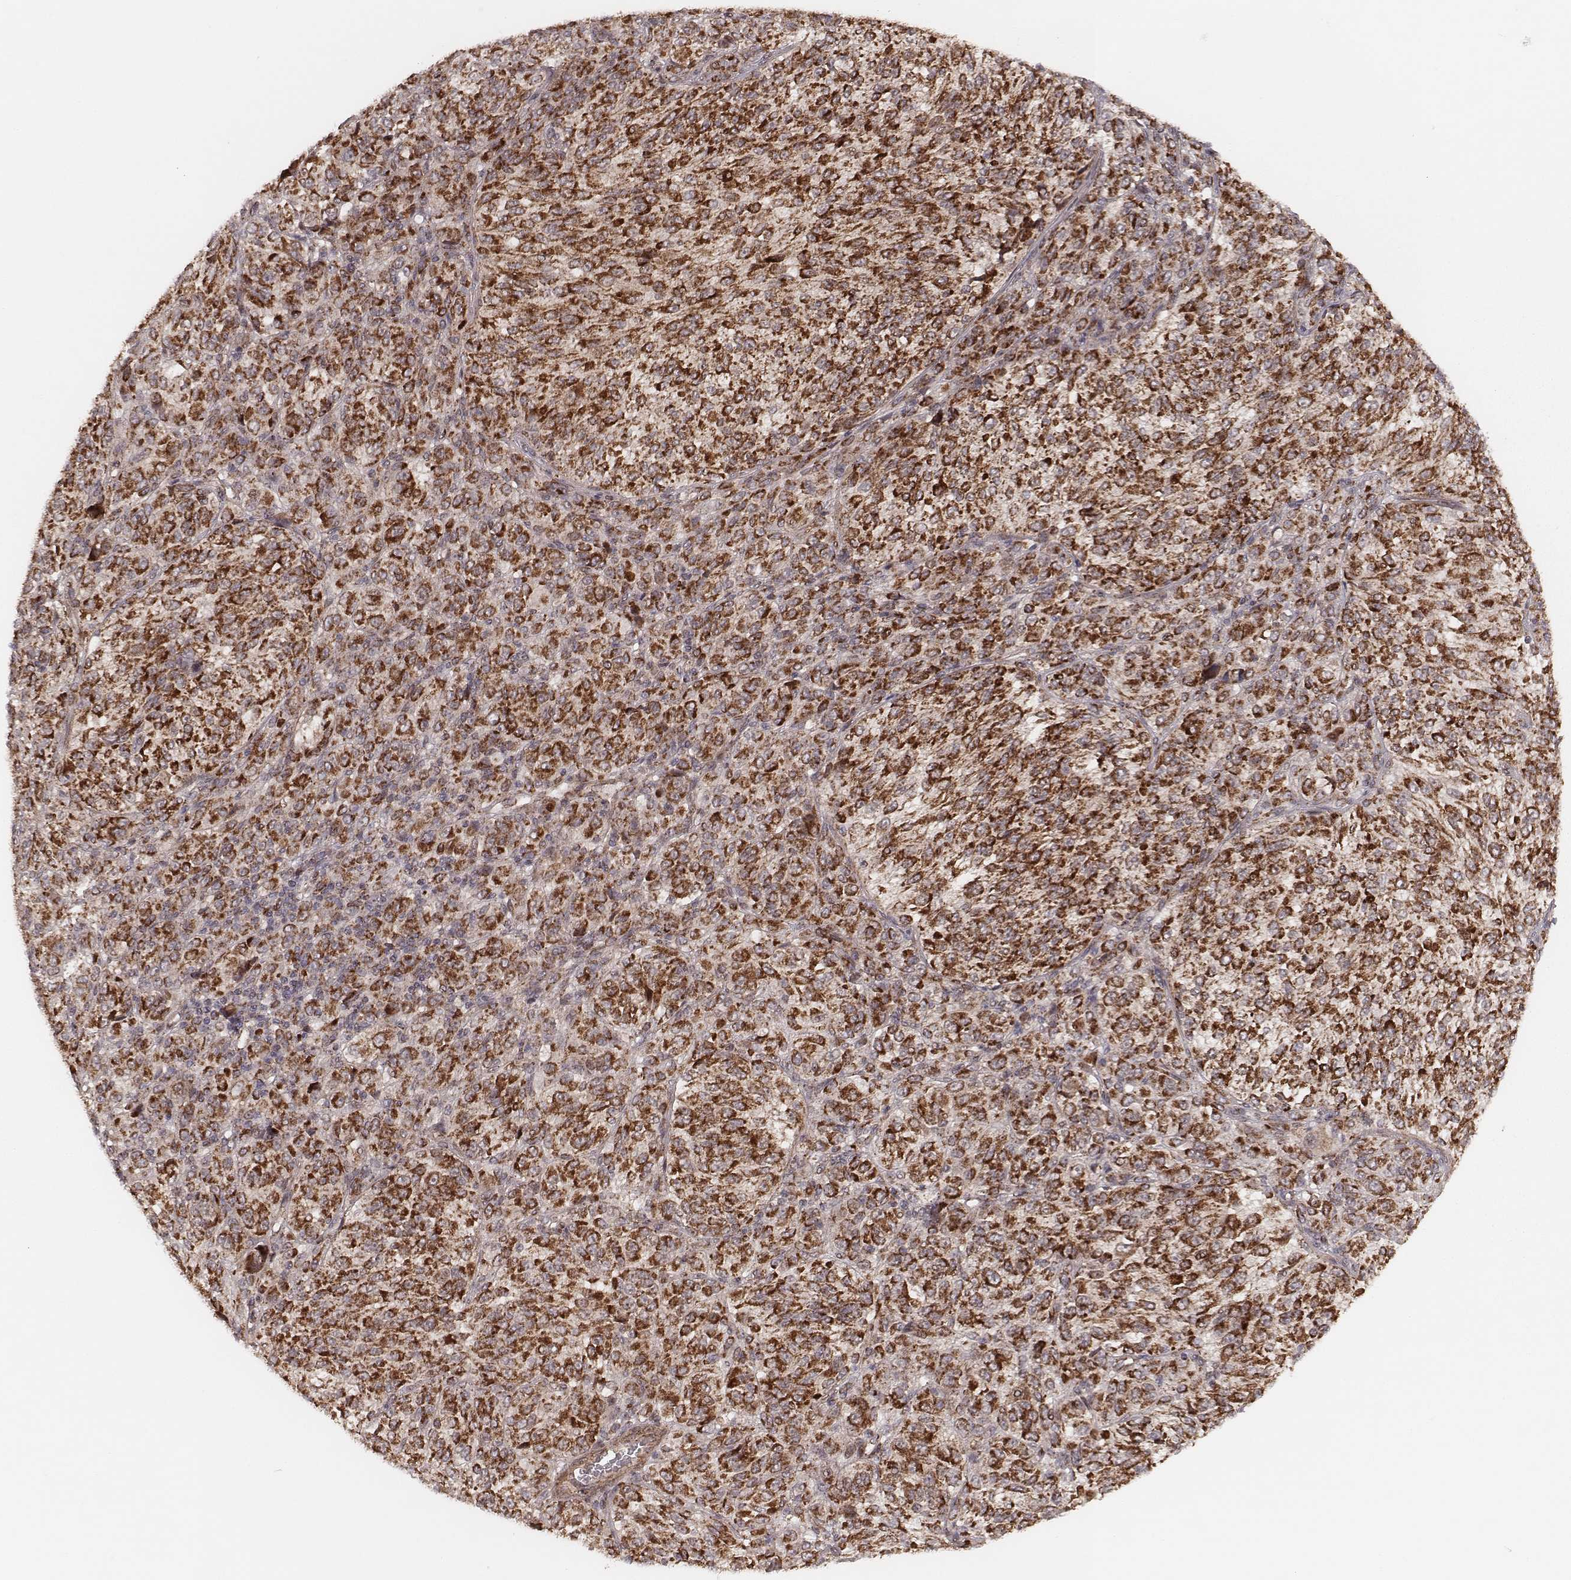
{"staining": {"intensity": "strong", "quantity": ">75%", "location": "cytoplasmic/membranous"}, "tissue": "melanoma", "cell_type": "Tumor cells", "image_type": "cancer", "snomed": [{"axis": "morphology", "description": "Malignant melanoma, Metastatic site"}, {"axis": "topography", "description": "Brain"}], "caption": "Melanoma stained with immunohistochemistry (IHC) exhibits strong cytoplasmic/membranous staining in about >75% of tumor cells. The staining was performed using DAB, with brown indicating positive protein expression. Nuclei are stained blue with hematoxylin.", "gene": "NDUFA7", "patient": {"sex": "female", "age": 56}}